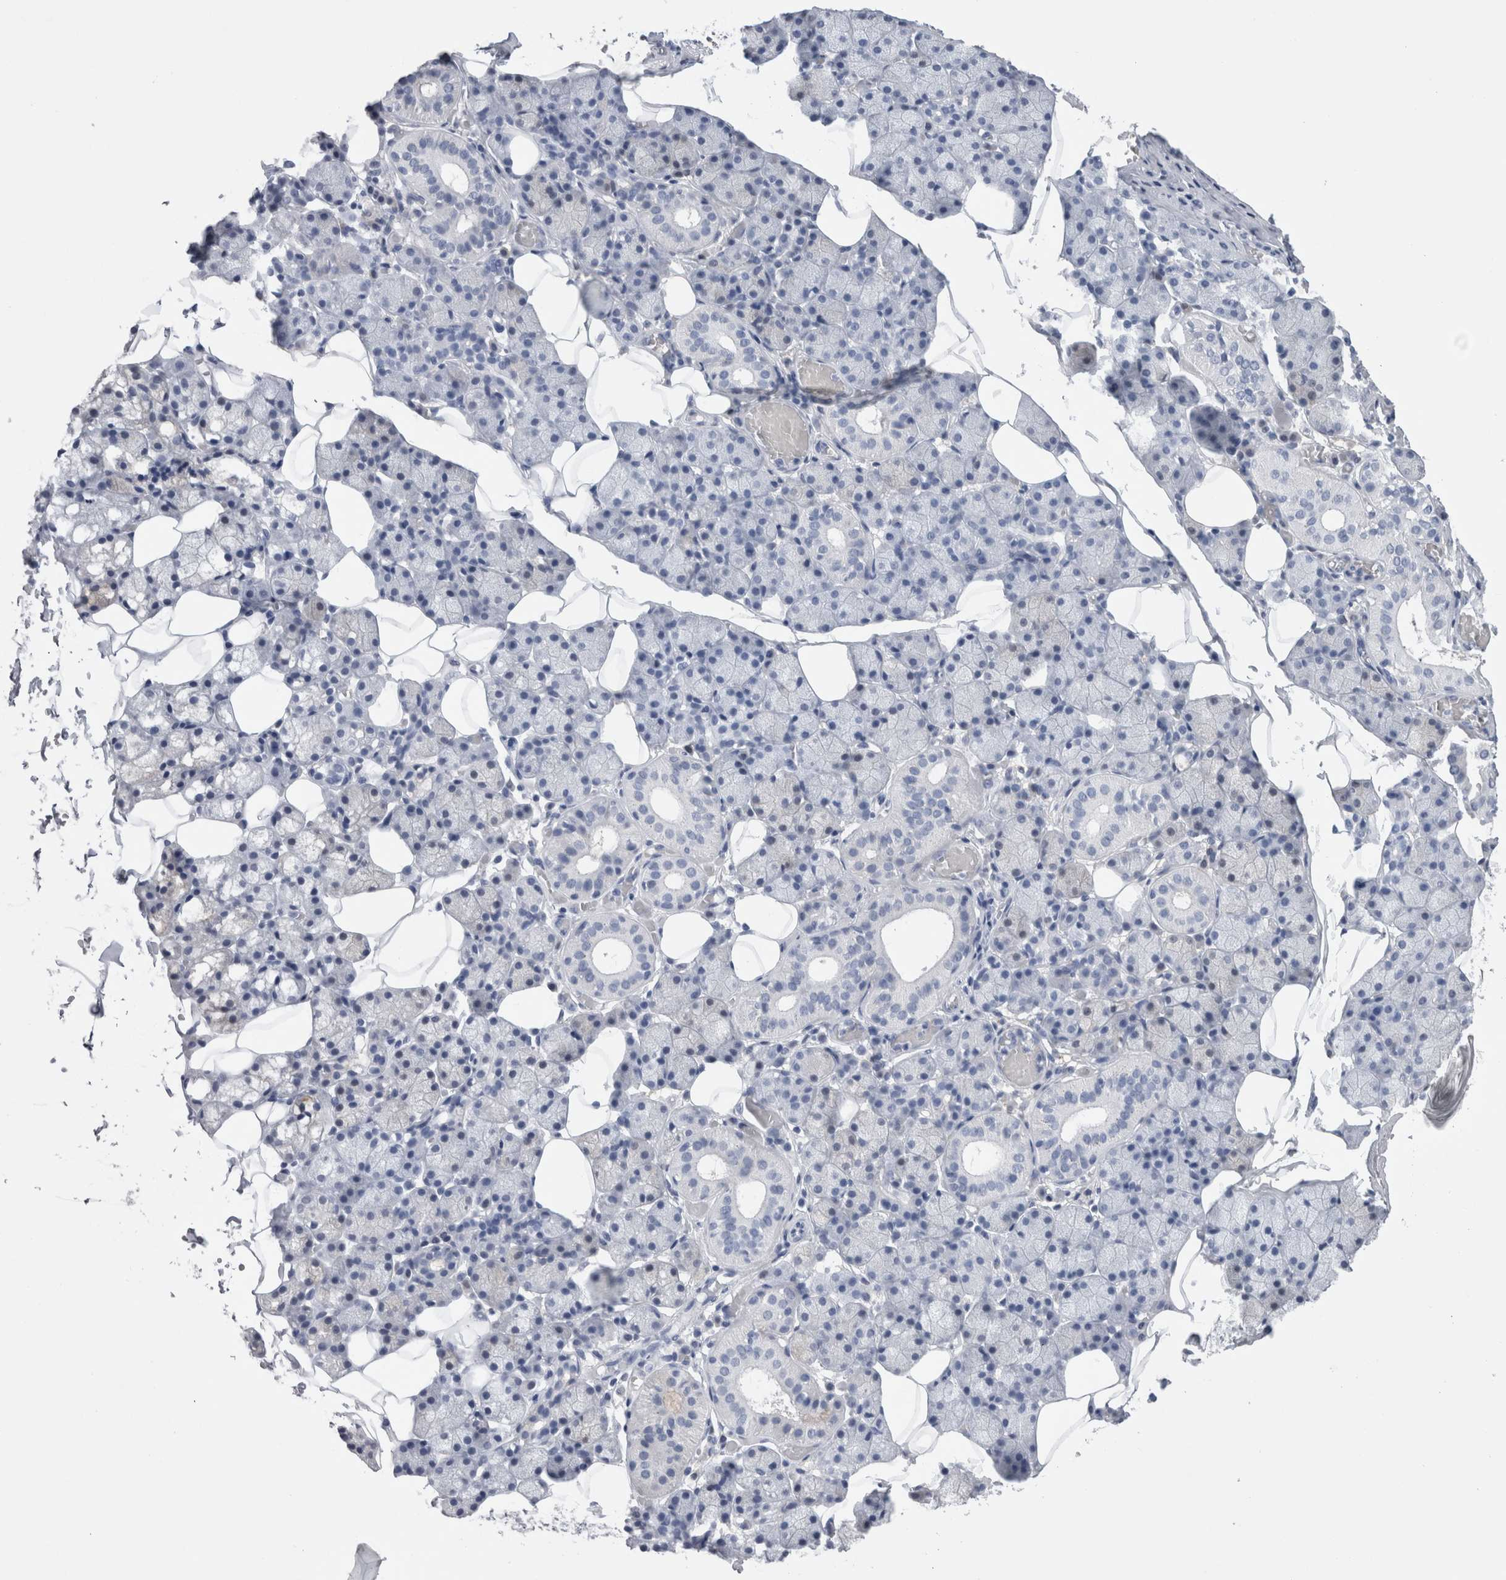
{"staining": {"intensity": "negative", "quantity": "none", "location": "none"}, "tissue": "salivary gland", "cell_type": "Glandular cells", "image_type": "normal", "snomed": [{"axis": "morphology", "description": "Normal tissue, NOS"}, {"axis": "topography", "description": "Salivary gland"}], "caption": "The micrograph reveals no significant staining in glandular cells of salivary gland. (DAB immunohistochemistry with hematoxylin counter stain).", "gene": "CA8", "patient": {"sex": "female", "age": 33}}